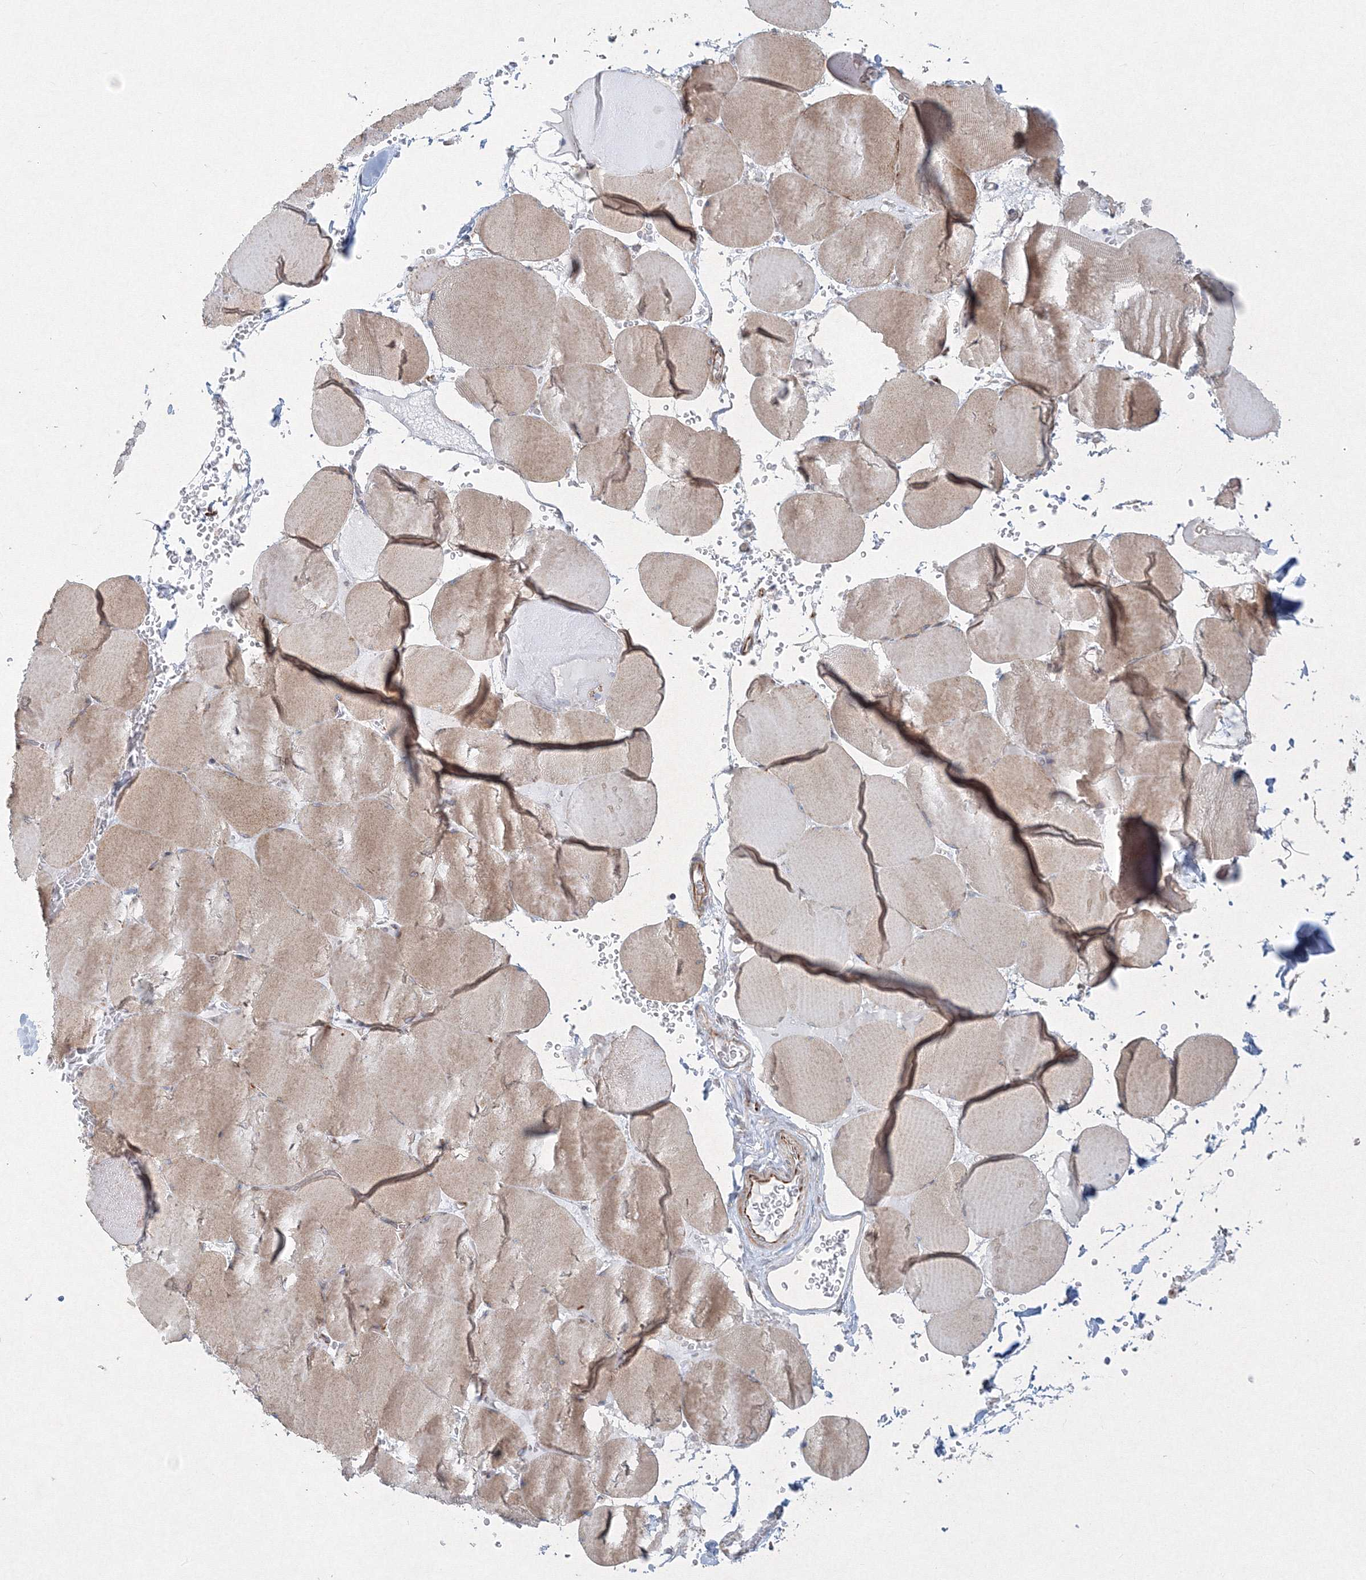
{"staining": {"intensity": "moderate", "quantity": "25%-75%", "location": "cytoplasmic/membranous"}, "tissue": "skeletal muscle", "cell_type": "Myocytes", "image_type": "normal", "snomed": [{"axis": "morphology", "description": "Normal tissue, NOS"}, {"axis": "topography", "description": "Skeletal muscle"}, {"axis": "topography", "description": "Head-Neck"}], "caption": "IHC staining of unremarkable skeletal muscle, which exhibits medium levels of moderate cytoplasmic/membranous positivity in approximately 25%-75% of myocytes indicating moderate cytoplasmic/membranous protein positivity. The staining was performed using DAB (3,3'-diaminobenzidine) (brown) for protein detection and nuclei were counterstained in hematoxylin (blue).", "gene": "WDR49", "patient": {"sex": "male", "age": 66}}